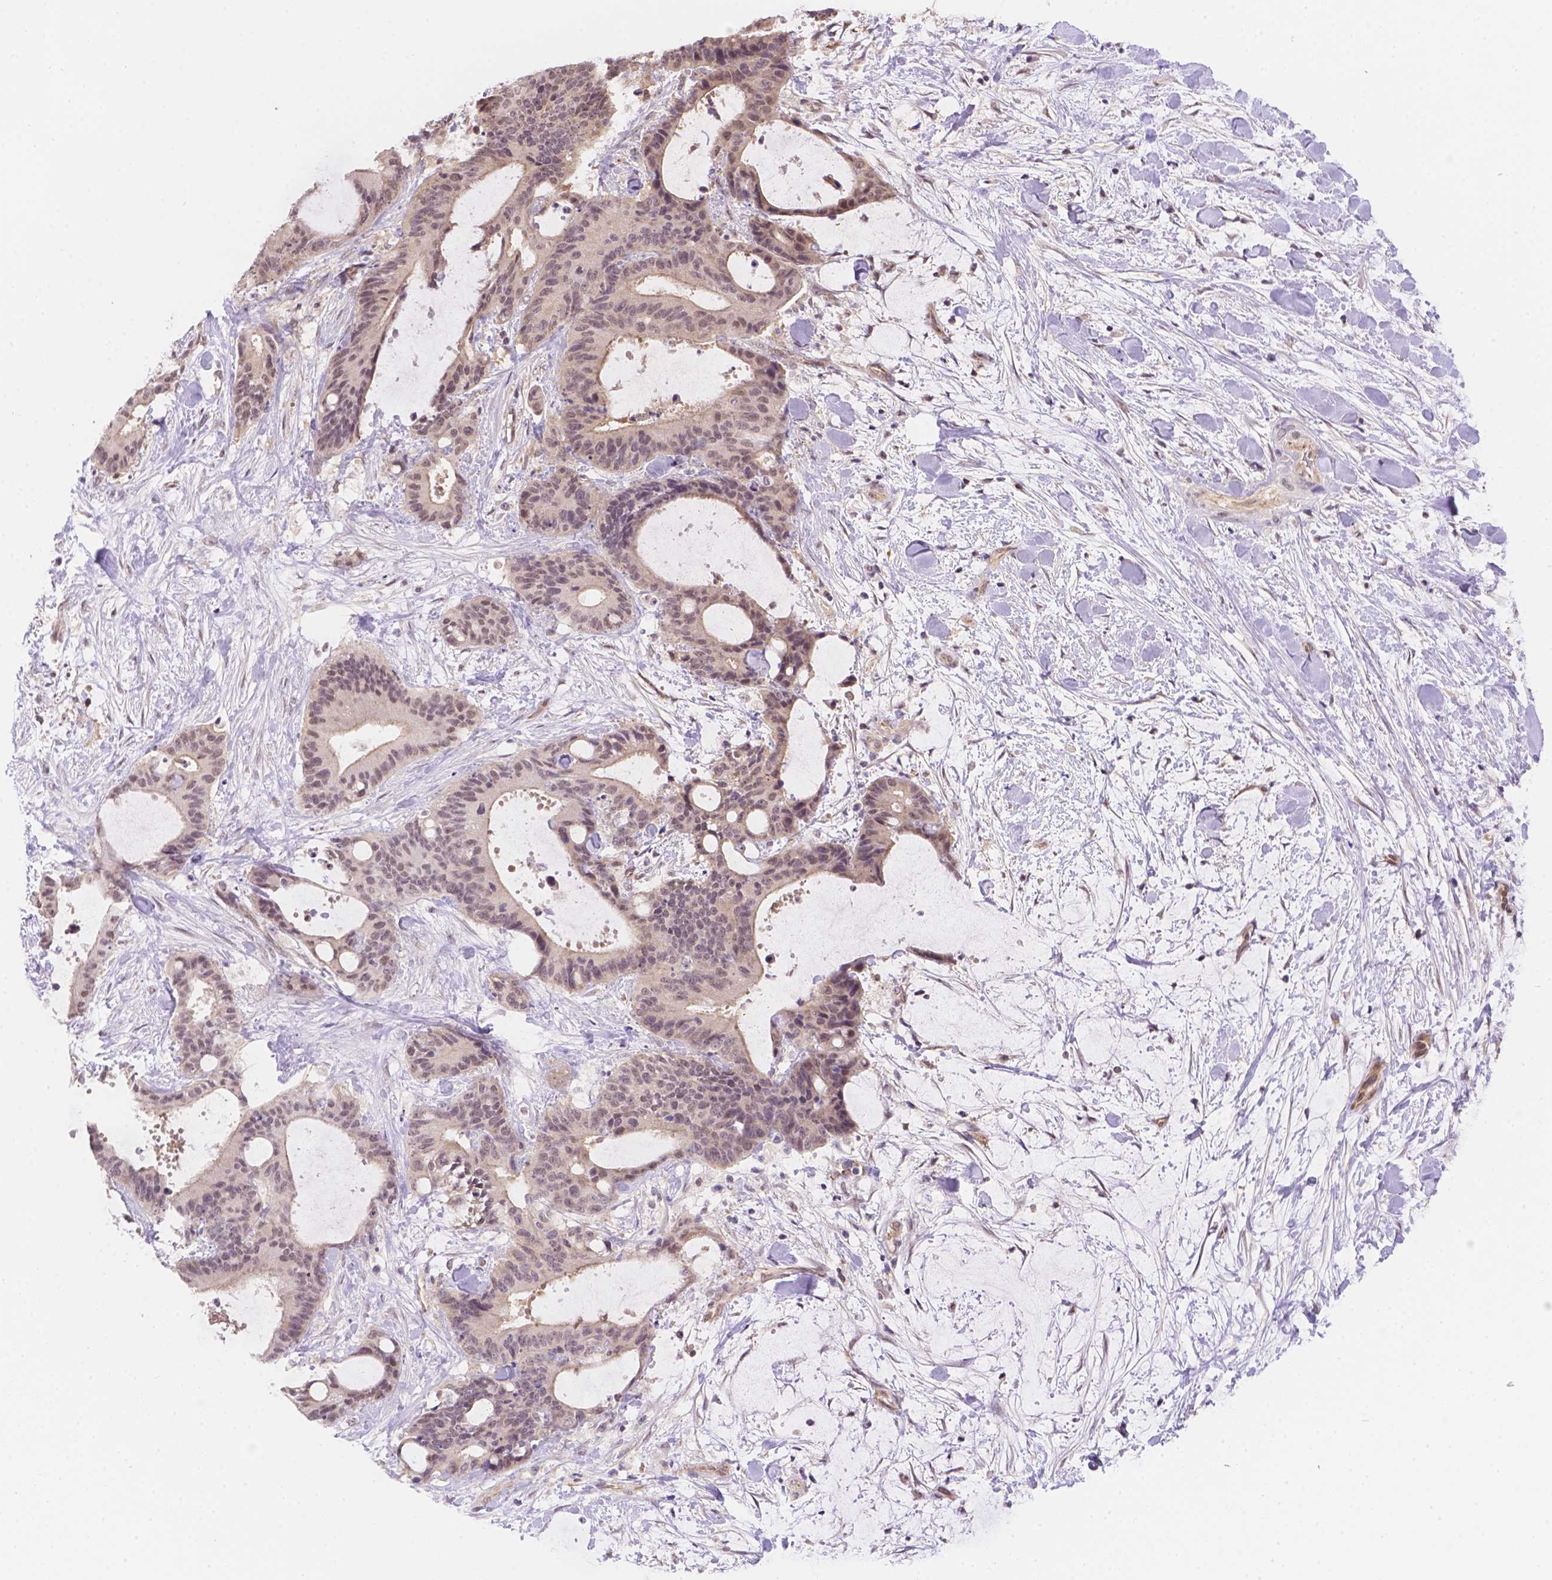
{"staining": {"intensity": "negative", "quantity": "none", "location": "none"}, "tissue": "liver cancer", "cell_type": "Tumor cells", "image_type": "cancer", "snomed": [{"axis": "morphology", "description": "Cholangiocarcinoma"}, {"axis": "topography", "description": "Liver"}], "caption": "The micrograph displays no significant expression in tumor cells of liver cholangiocarcinoma.", "gene": "NXPE2", "patient": {"sex": "female", "age": 73}}